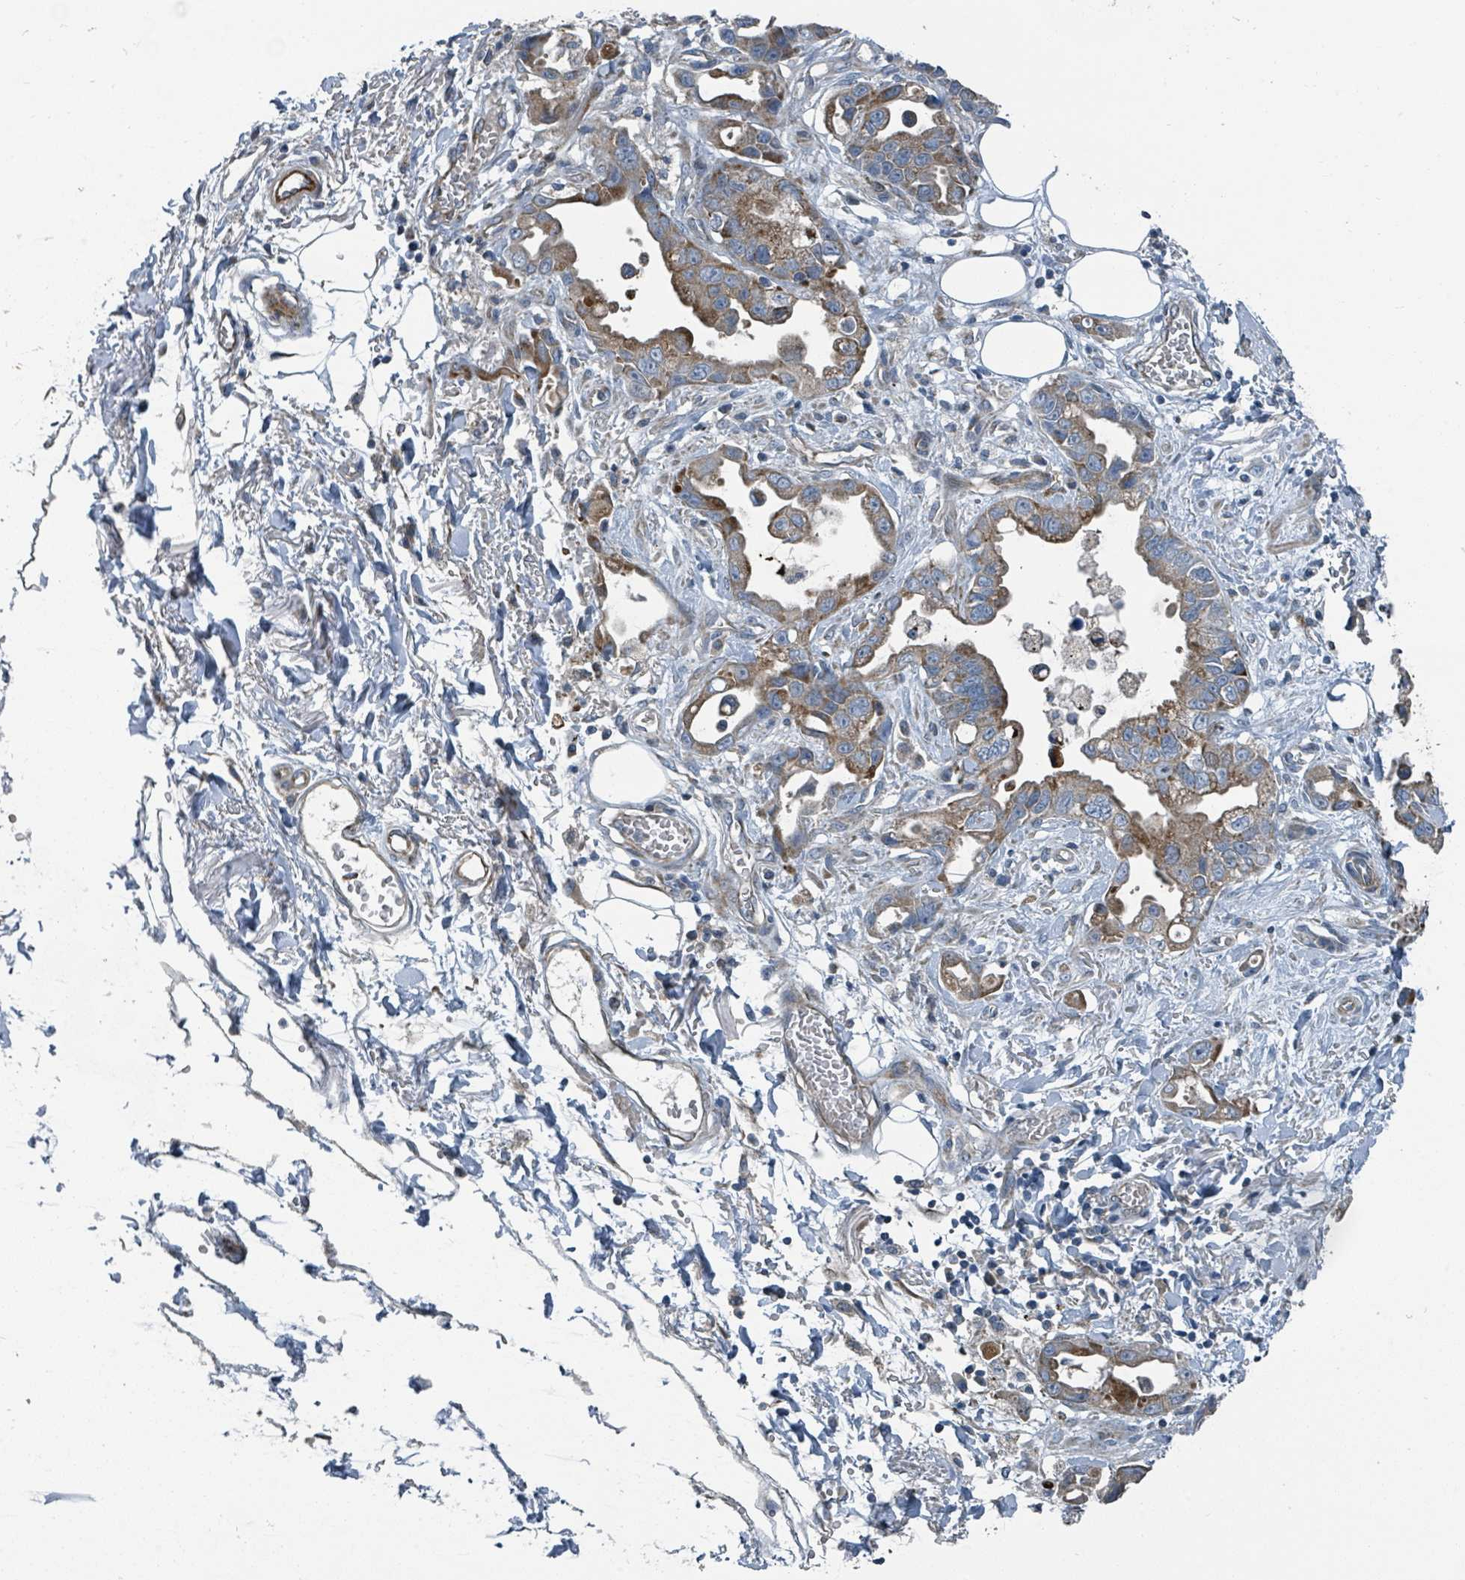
{"staining": {"intensity": "moderate", "quantity": ">75%", "location": "cytoplasmic/membranous"}, "tissue": "stomach cancer", "cell_type": "Tumor cells", "image_type": "cancer", "snomed": [{"axis": "morphology", "description": "Adenocarcinoma, NOS"}, {"axis": "topography", "description": "Stomach"}], "caption": "Human stomach adenocarcinoma stained with a brown dye demonstrates moderate cytoplasmic/membranous positive positivity in approximately >75% of tumor cells.", "gene": "DIPK2A", "patient": {"sex": "male", "age": 55}}